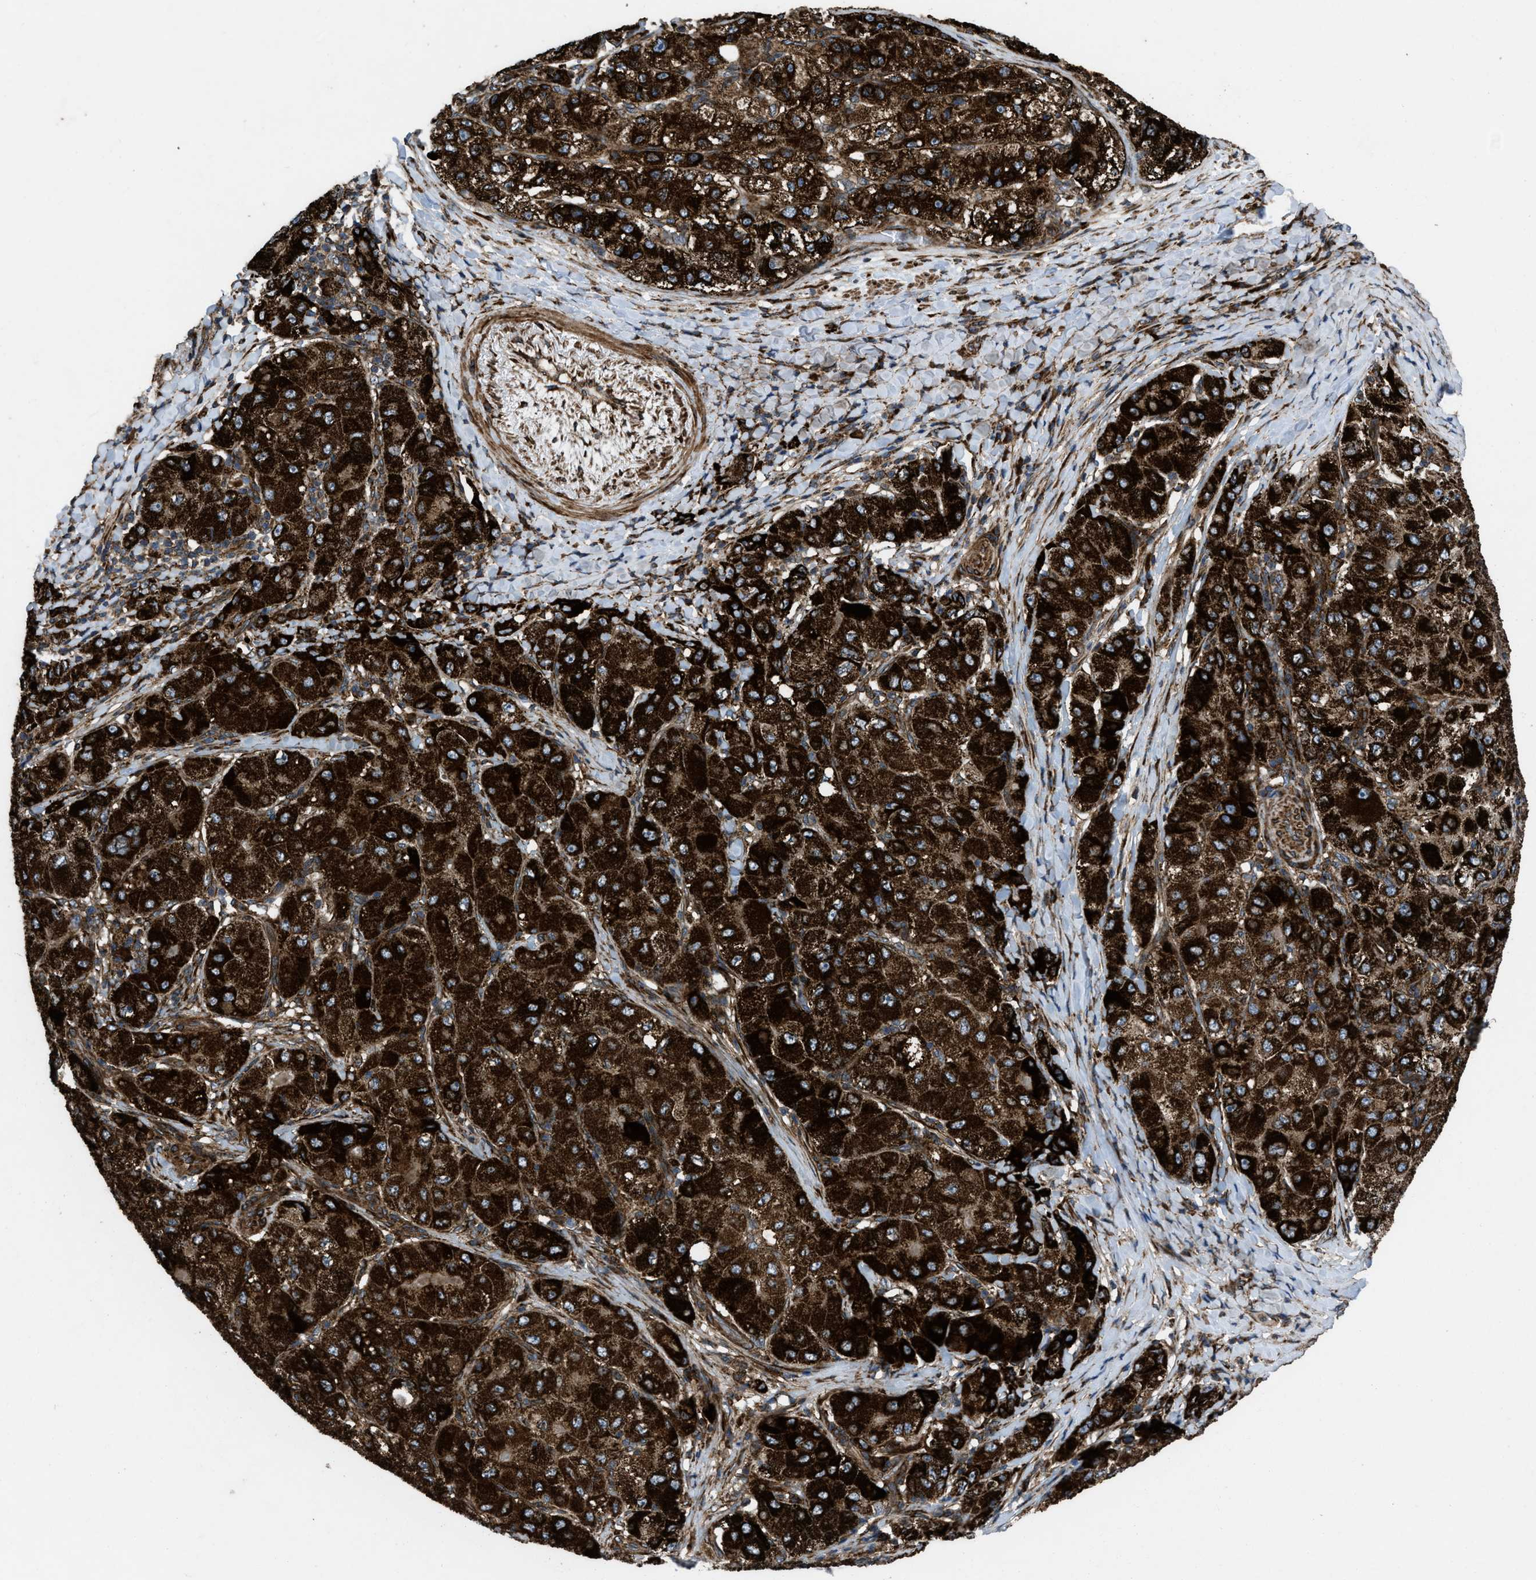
{"staining": {"intensity": "strong", "quantity": ">75%", "location": "cytoplasmic/membranous"}, "tissue": "liver cancer", "cell_type": "Tumor cells", "image_type": "cancer", "snomed": [{"axis": "morphology", "description": "Carcinoma, Hepatocellular, NOS"}, {"axis": "topography", "description": "Liver"}], "caption": "Protein expression analysis of liver cancer shows strong cytoplasmic/membranous expression in about >75% of tumor cells. (Brightfield microscopy of DAB IHC at high magnification).", "gene": "PER3", "patient": {"sex": "male", "age": 80}}